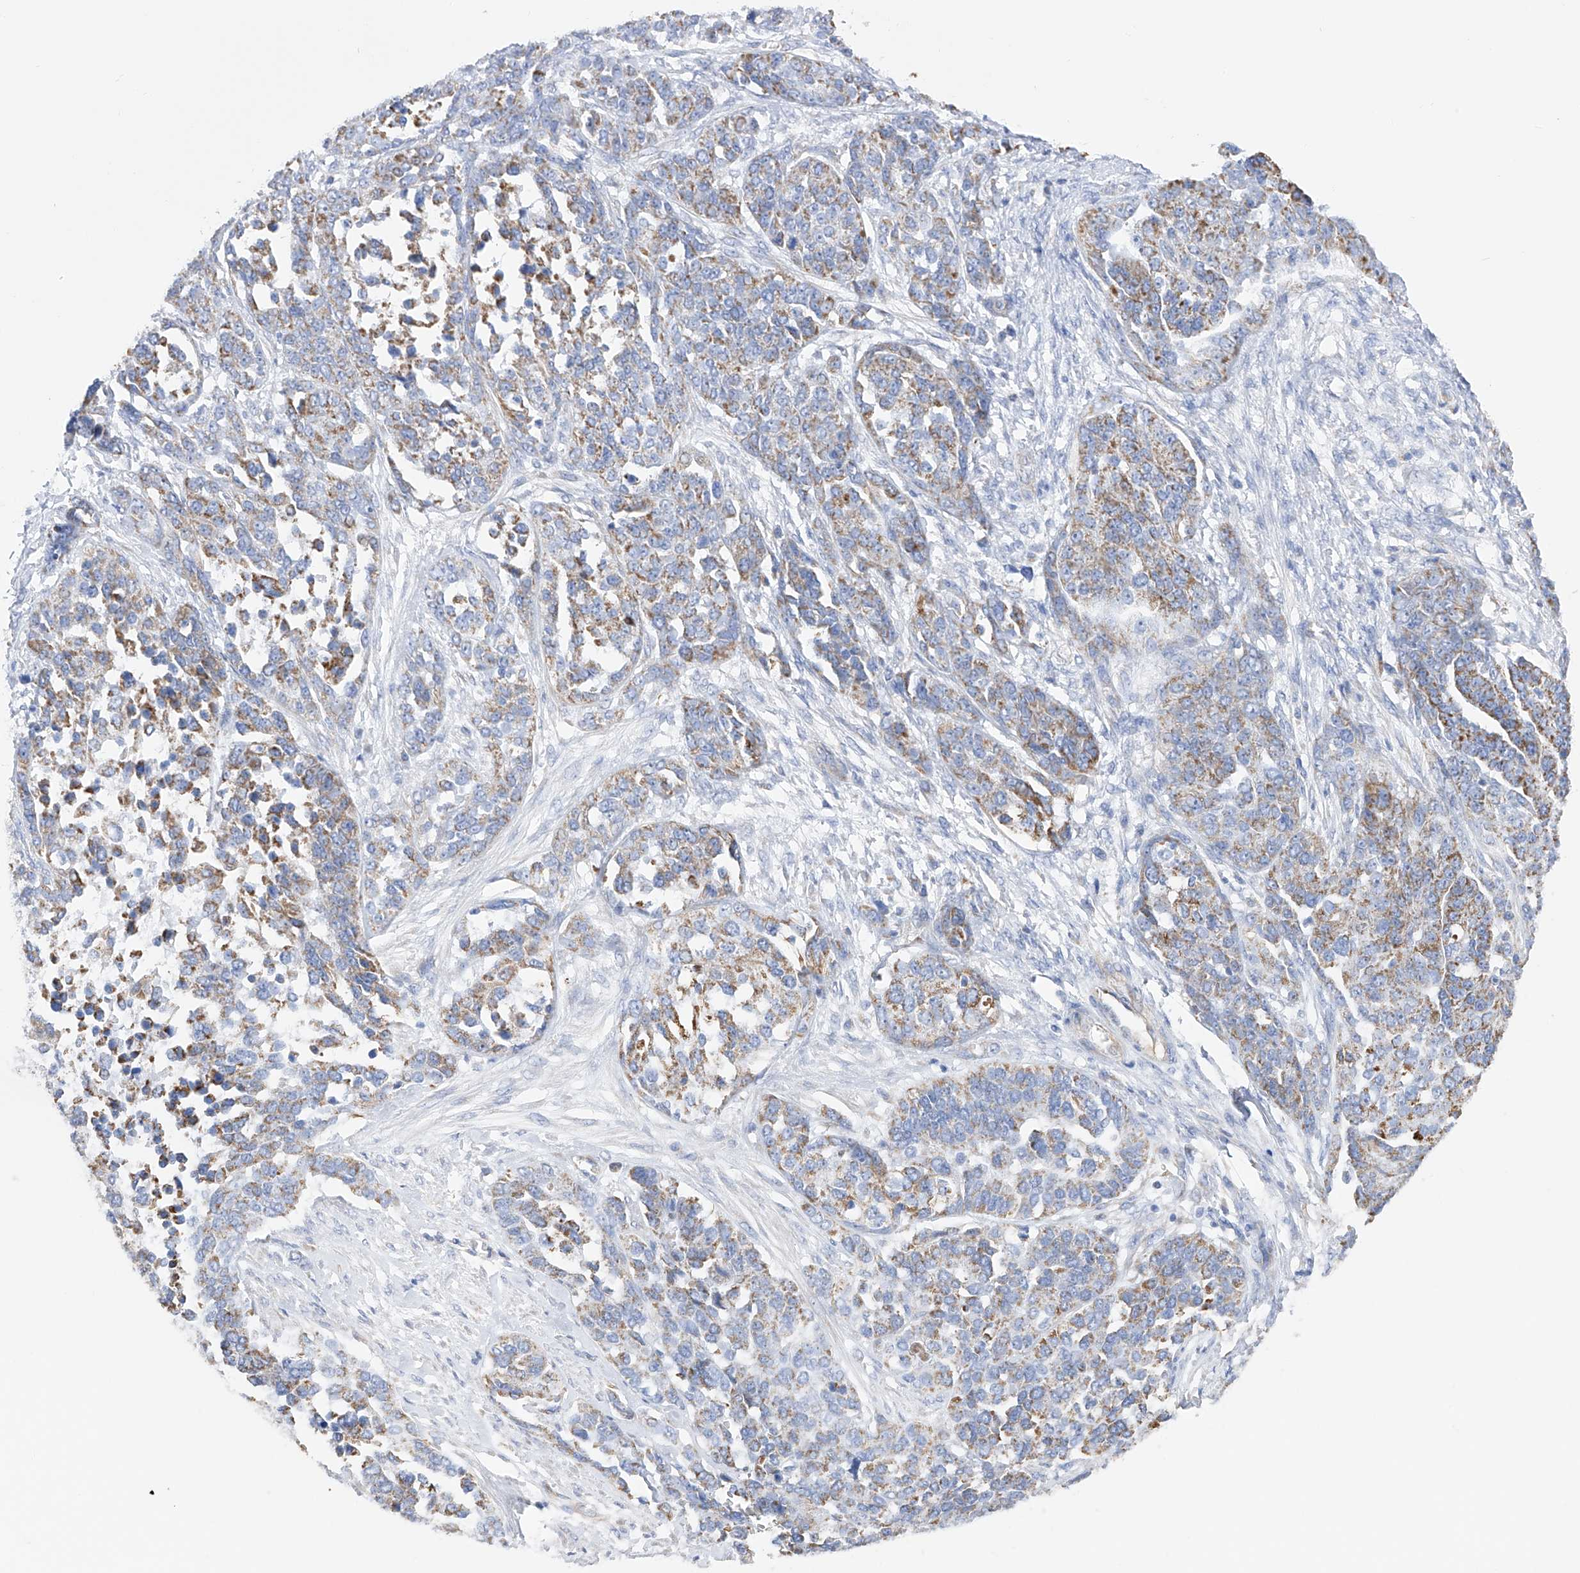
{"staining": {"intensity": "weak", "quantity": ">75%", "location": "cytoplasmic/membranous"}, "tissue": "ovarian cancer", "cell_type": "Tumor cells", "image_type": "cancer", "snomed": [{"axis": "morphology", "description": "Cystadenocarcinoma, serous, NOS"}, {"axis": "topography", "description": "Ovary"}], "caption": "There is low levels of weak cytoplasmic/membranous staining in tumor cells of ovarian serous cystadenocarcinoma, as demonstrated by immunohistochemical staining (brown color).", "gene": "FLG", "patient": {"sex": "female", "age": 44}}